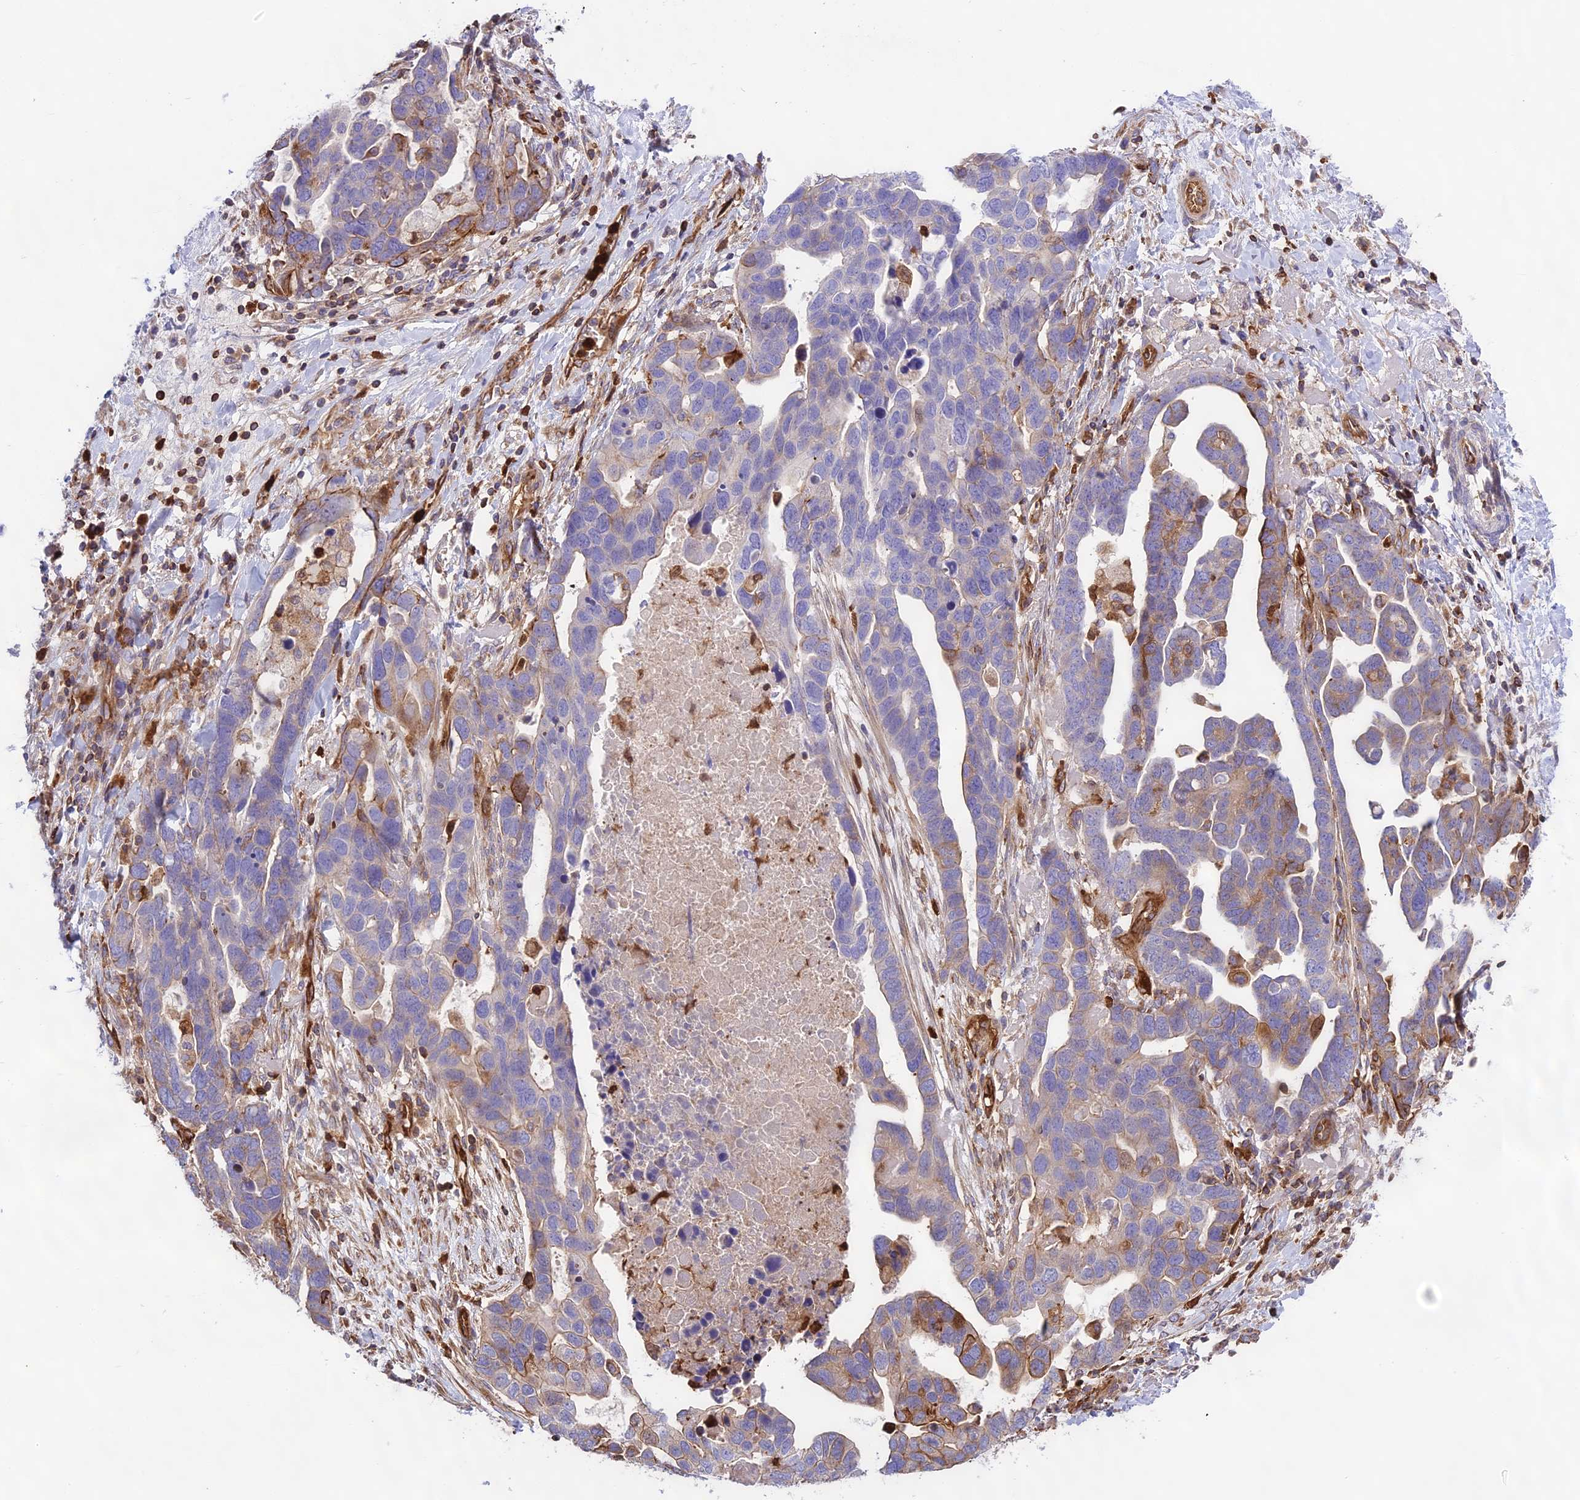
{"staining": {"intensity": "weak", "quantity": "<25%", "location": "cytoplasmic/membranous"}, "tissue": "ovarian cancer", "cell_type": "Tumor cells", "image_type": "cancer", "snomed": [{"axis": "morphology", "description": "Cystadenocarcinoma, serous, NOS"}, {"axis": "topography", "description": "Ovary"}], "caption": "The histopathology image shows no staining of tumor cells in ovarian serous cystadenocarcinoma.", "gene": "CD99L2", "patient": {"sex": "female", "age": 54}}